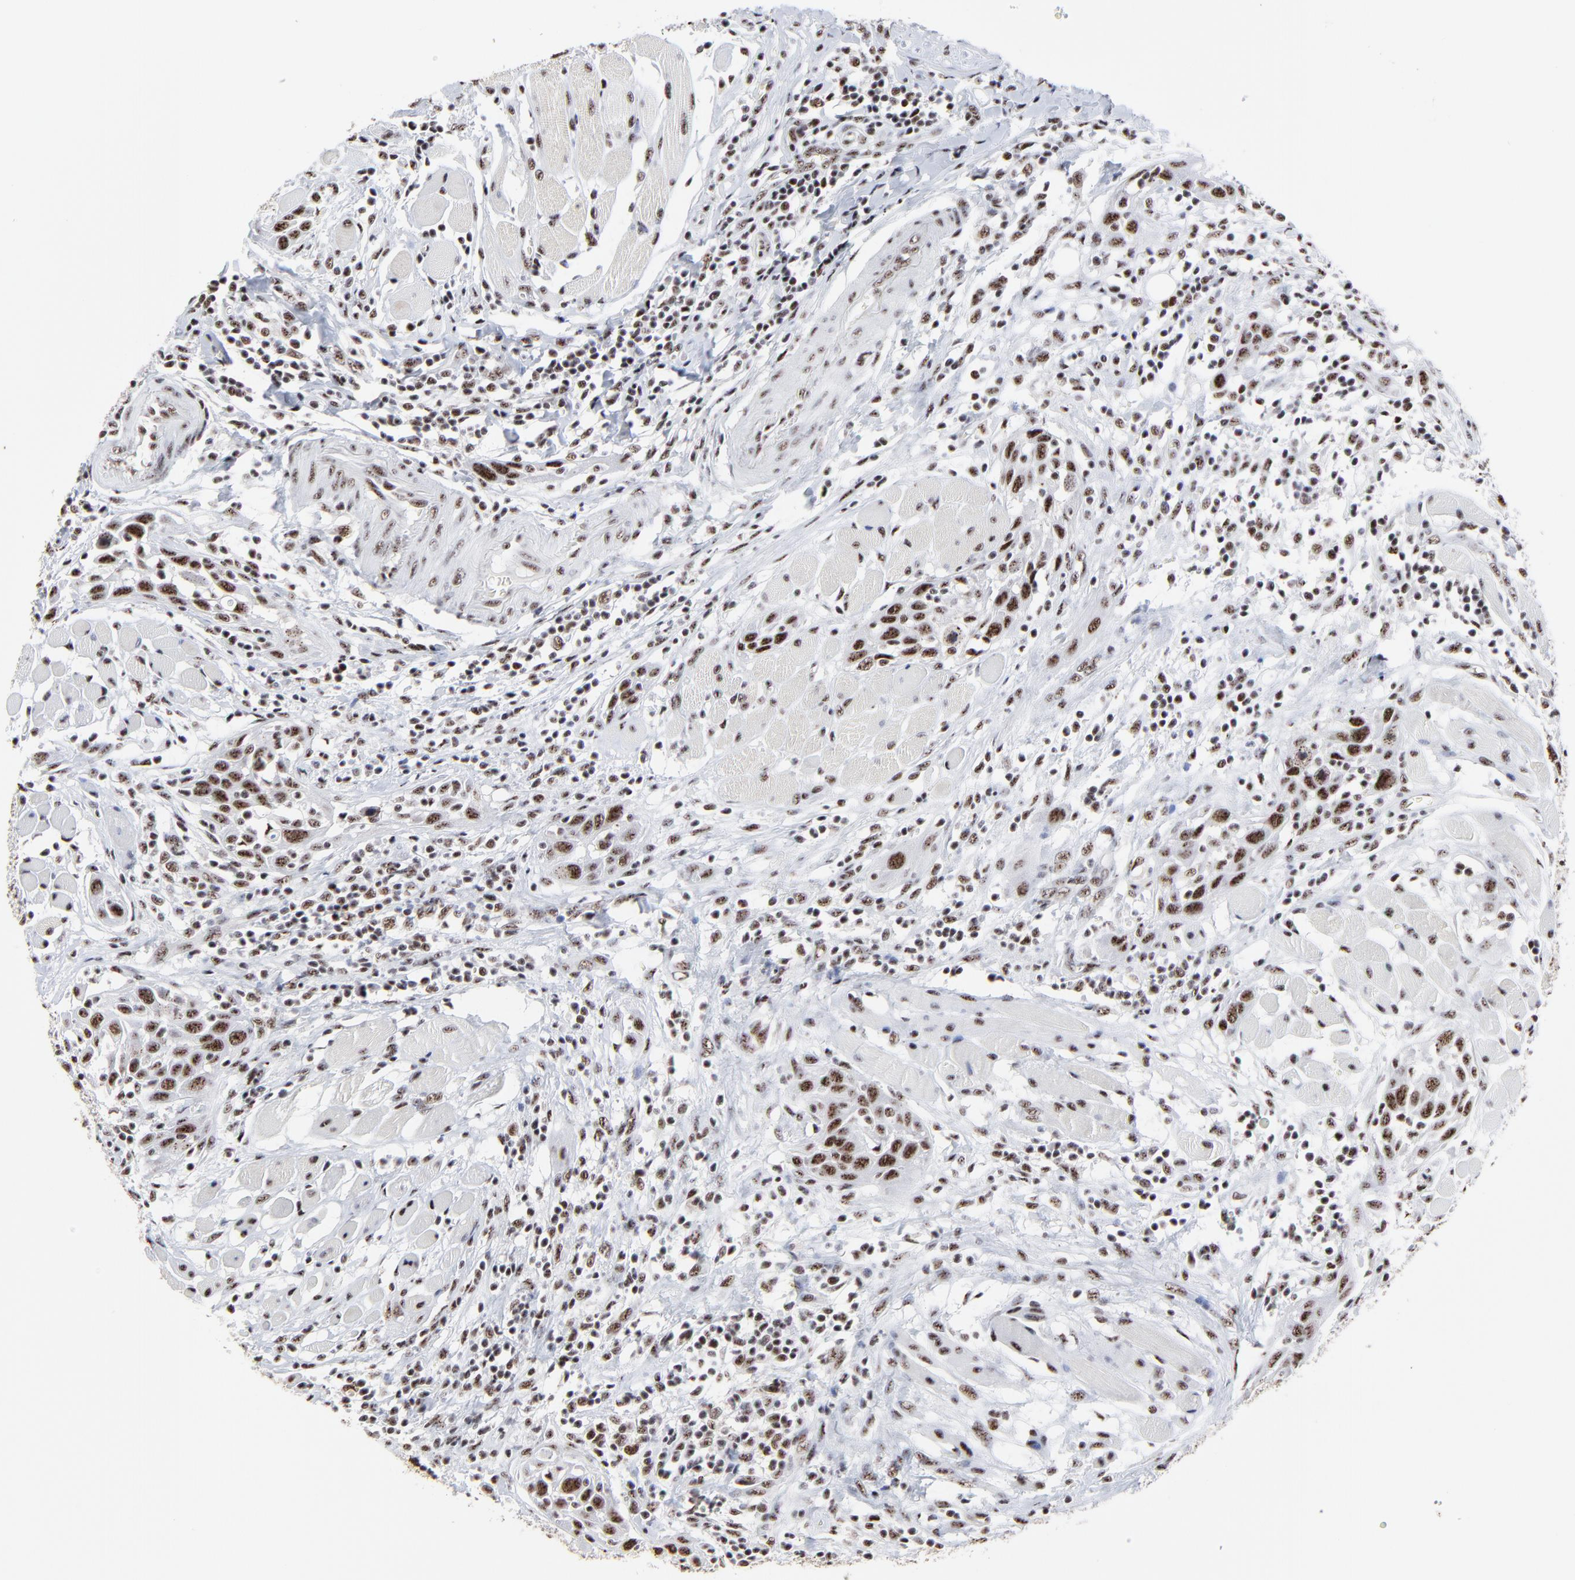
{"staining": {"intensity": "strong", "quantity": ">75%", "location": "nuclear"}, "tissue": "head and neck cancer", "cell_type": "Tumor cells", "image_type": "cancer", "snomed": [{"axis": "morphology", "description": "Squamous cell carcinoma, NOS"}, {"axis": "topography", "description": "Oral tissue"}, {"axis": "topography", "description": "Head-Neck"}], "caption": "Immunohistochemistry (IHC) (DAB) staining of human head and neck cancer (squamous cell carcinoma) exhibits strong nuclear protein staining in about >75% of tumor cells.", "gene": "MBD4", "patient": {"sex": "female", "age": 50}}